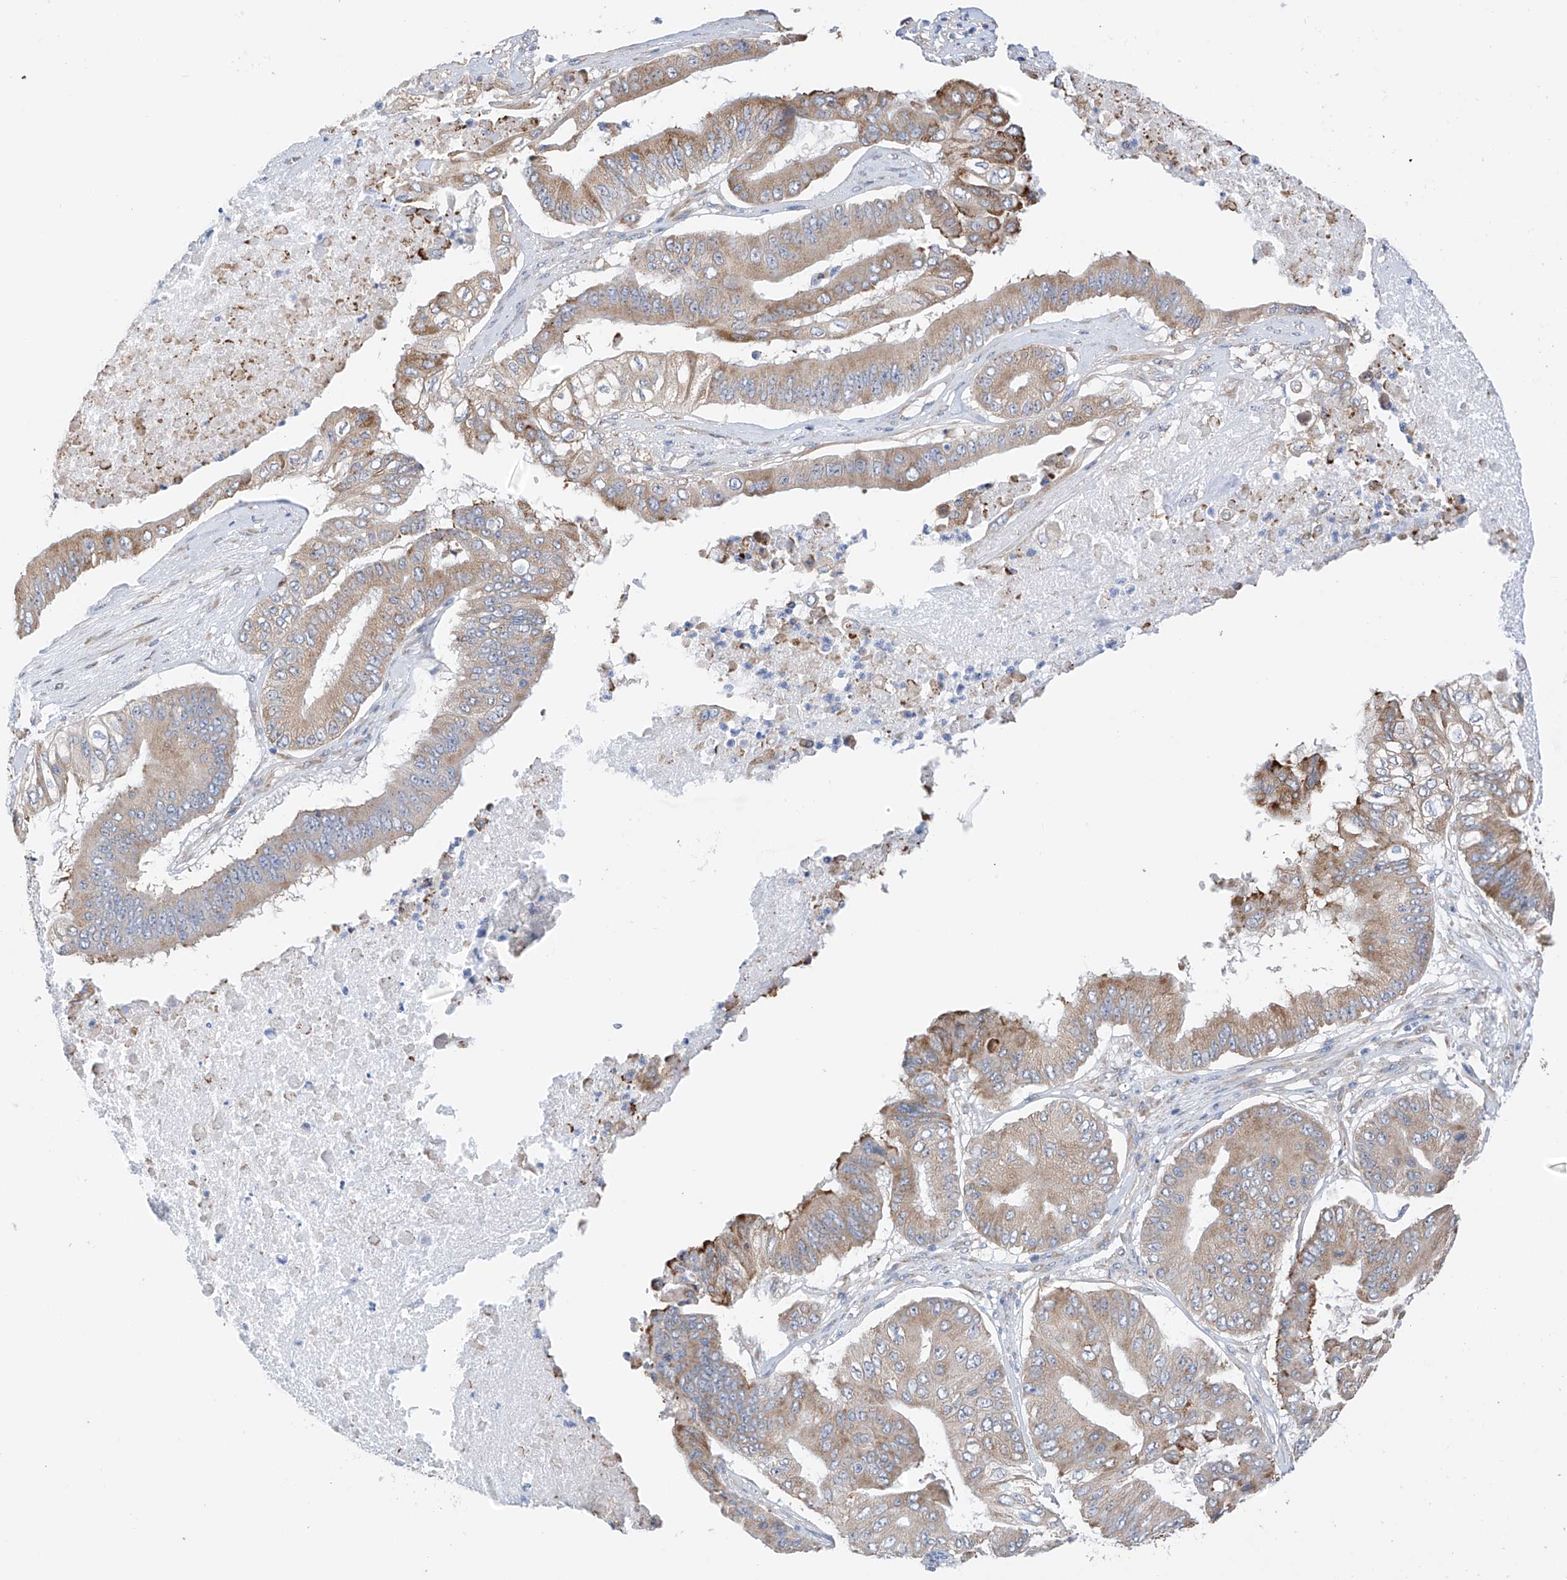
{"staining": {"intensity": "moderate", "quantity": "25%-75%", "location": "cytoplasmic/membranous"}, "tissue": "pancreatic cancer", "cell_type": "Tumor cells", "image_type": "cancer", "snomed": [{"axis": "morphology", "description": "Adenocarcinoma, NOS"}, {"axis": "topography", "description": "Pancreas"}], "caption": "Immunohistochemical staining of human adenocarcinoma (pancreatic) reveals medium levels of moderate cytoplasmic/membranous staining in about 25%-75% of tumor cells. Using DAB (3,3'-diaminobenzidine) (brown) and hematoxylin (blue) stains, captured at high magnification using brightfield microscopy.", "gene": "REC8", "patient": {"sex": "female", "age": 77}}